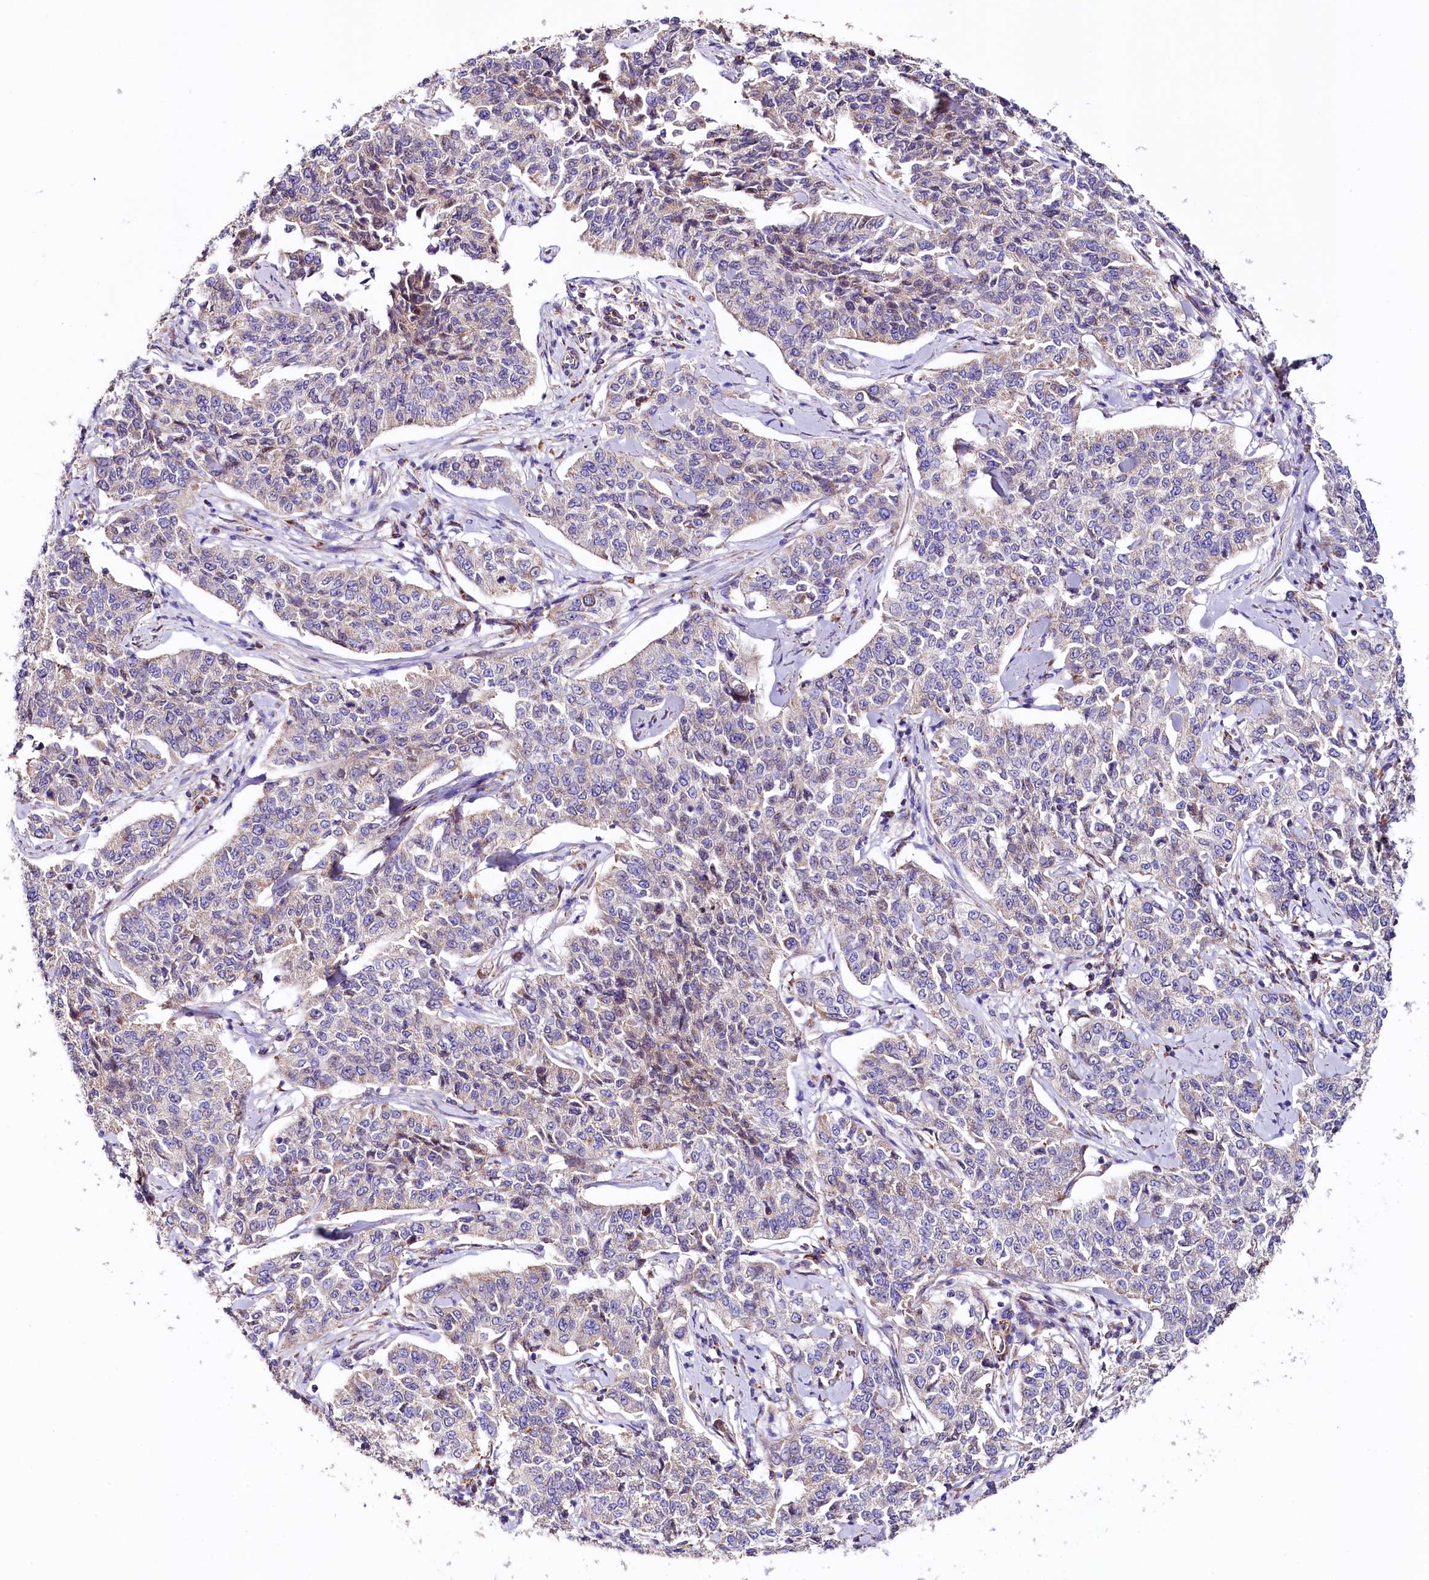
{"staining": {"intensity": "weak", "quantity": "<25%", "location": "cytoplasmic/membranous"}, "tissue": "cervical cancer", "cell_type": "Tumor cells", "image_type": "cancer", "snomed": [{"axis": "morphology", "description": "Squamous cell carcinoma, NOS"}, {"axis": "topography", "description": "Cervix"}], "caption": "DAB (3,3'-diaminobenzidine) immunohistochemical staining of cervical squamous cell carcinoma demonstrates no significant expression in tumor cells. (Brightfield microscopy of DAB IHC at high magnification).", "gene": "APLP2", "patient": {"sex": "female", "age": 35}}